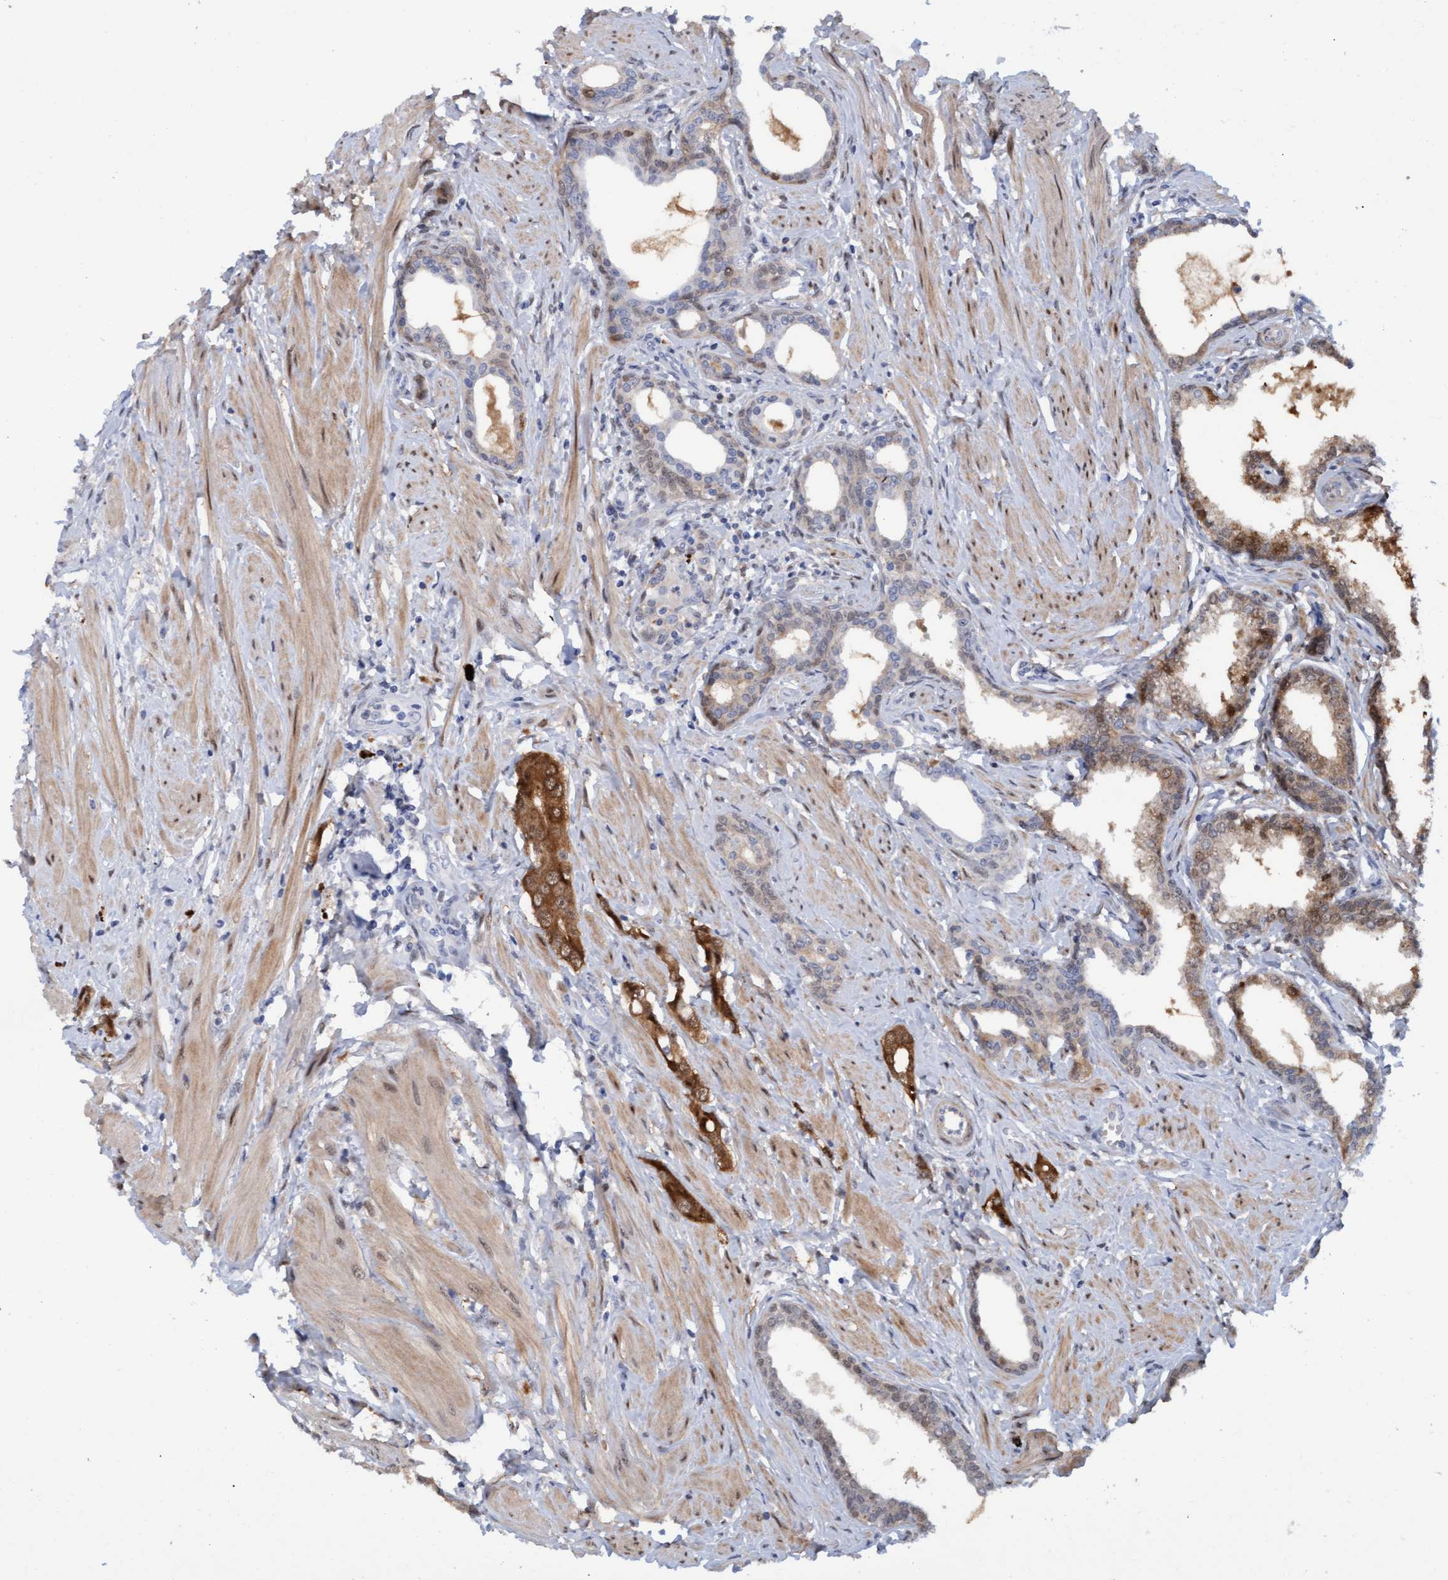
{"staining": {"intensity": "strong", "quantity": "<25%", "location": "cytoplasmic/membranous"}, "tissue": "prostate cancer", "cell_type": "Tumor cells", "image_type": "cancer", "snomed": [{"axis": "morphology", "description": "Adenocarcinoma, High grade"}, {"axis": "topography", "description": "Prostate"}], "caption": "Immunohistochemical staining of human prostate cancer demonstrates strong cytoplasmic/membranous protein positivity in about <25% of tumor cells.", "gene": "PINX1", "patient": {"sex": "male", "age": 52}}